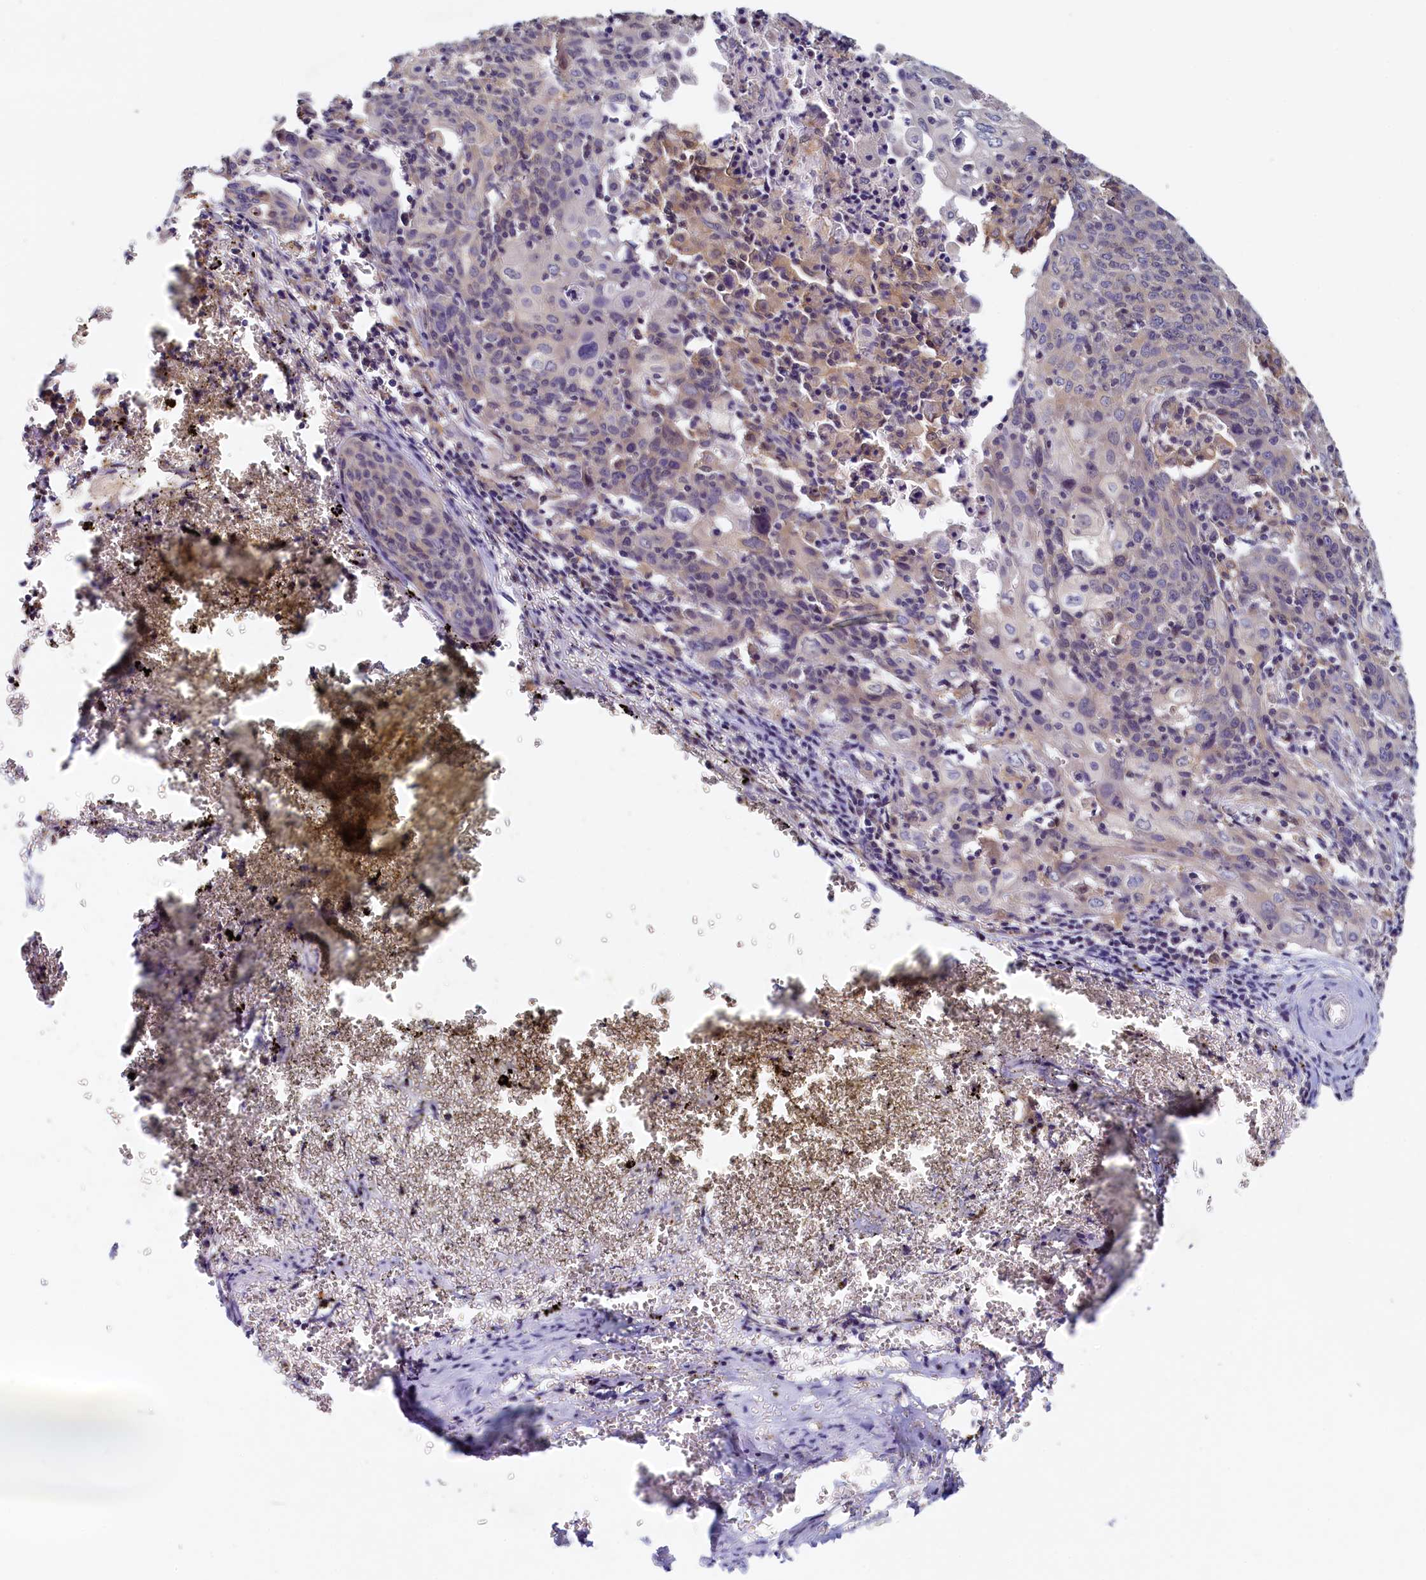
{"staining": {"intensity": "weak", "quantity": "<25%", "location": "cytoplasmic/membranous"}, "tissue": "cervical cancer", "cell_type": "Tumor cells", "image_type": "cancer", "snomed": [{"axis": "morphology", "description": "Squamous cell carcinoma, NOS"}, {"axis": "topography", "description": "Cervix"}], "caption": "A photomicrograph of cervical cancer stained for a protein reveals no brown staining in tumor cells. (DAB (3,3'-diaminobenzidine) immunohistochemistry, high magnification).", "gene": "PAAF1", "patient": {"sex": "female", "age": 67}}